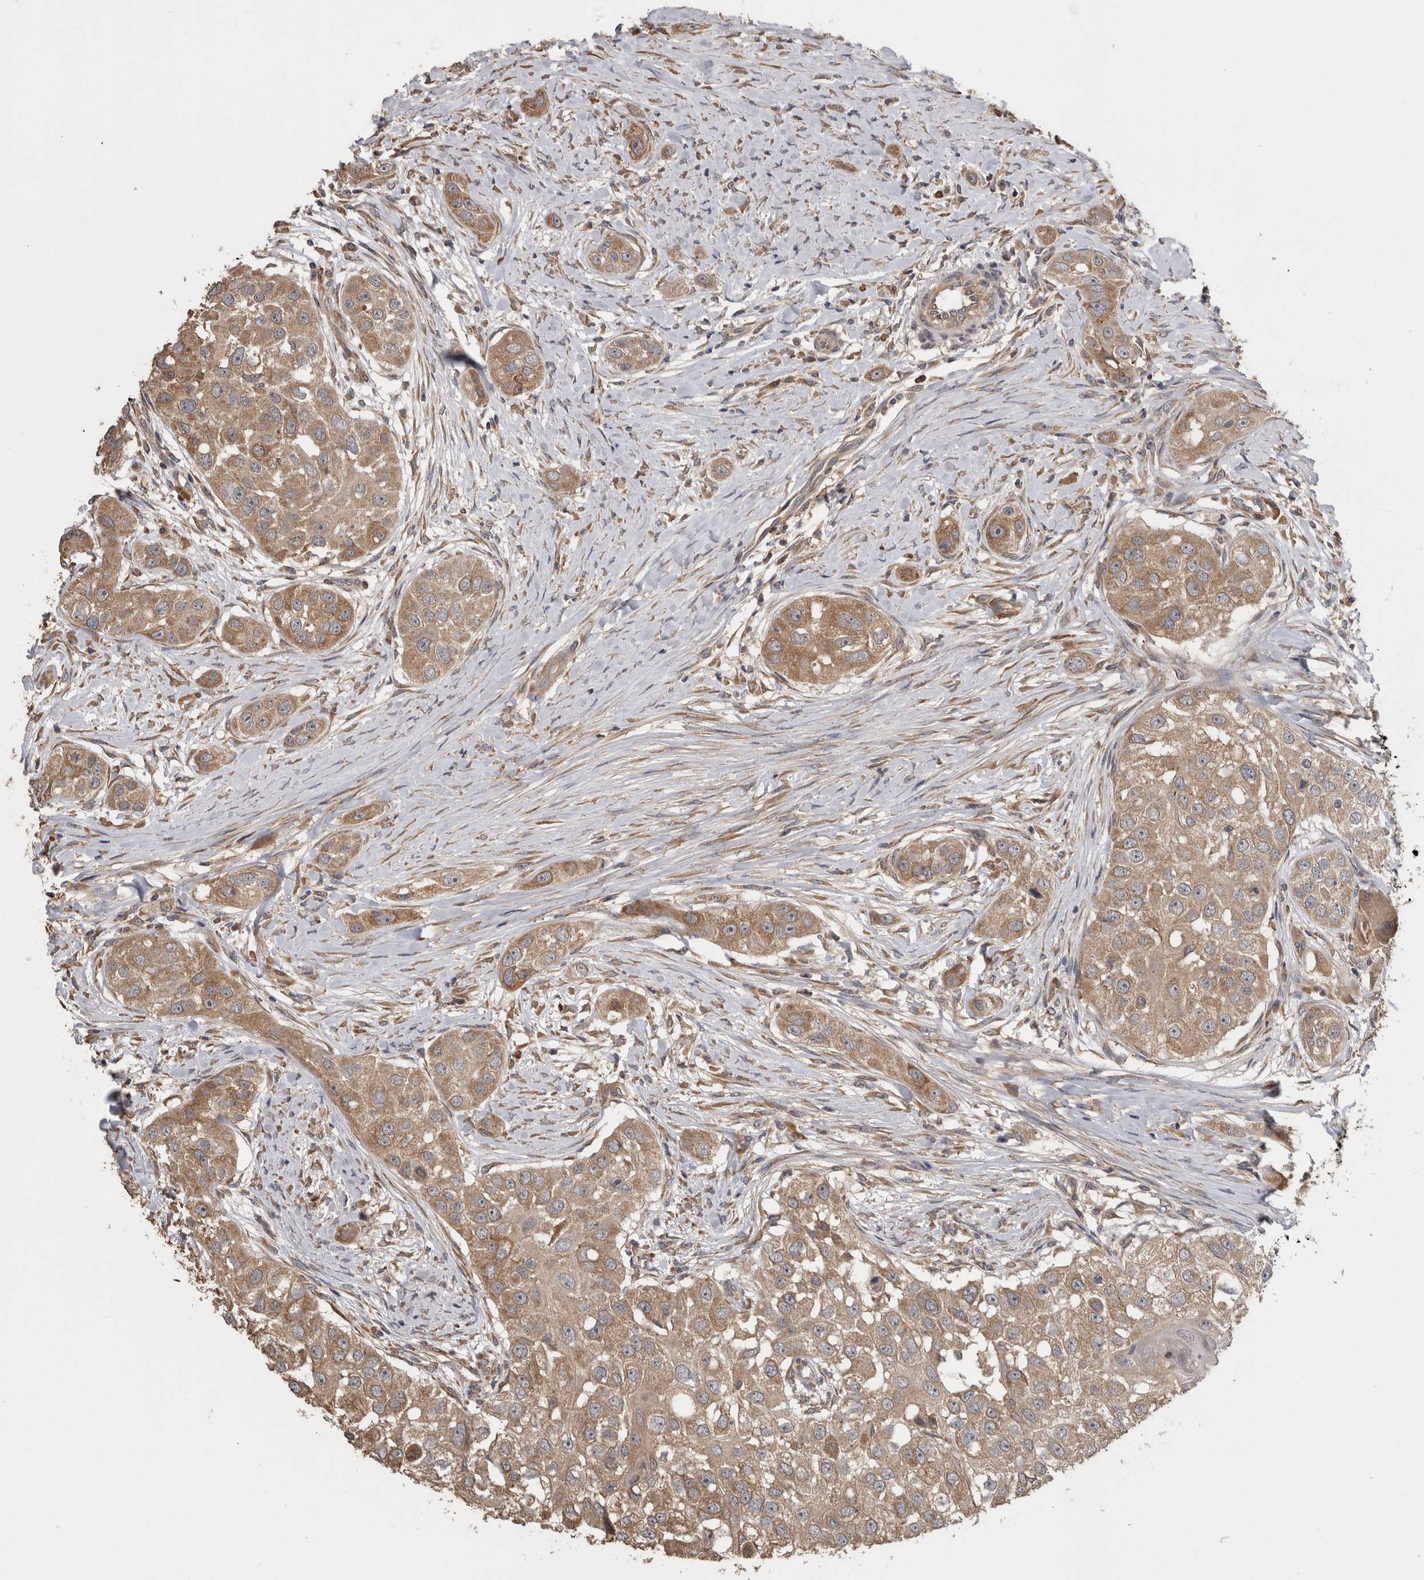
{"staining": {"intensity": "weak", "quantity": ">75%", "location": "cytoplasmic/membranous"}, "tissue": "head and neck cancer", "cell_type": "Tumor cells", "image_type": "cancer", "snomed": [{"axis": "morphology", "description": "Normal tissue, NOS"}, {"axis": "morphology", "description": "Squamous cell carcinoma, NOS"}, {"axis": "topography", "description": "Skeletal muscle"}, {"axis": "topography", "description": "Head-Neck"}], "caption": "Protein expression by IHC exhibits weak cytoplasmic/membranous expression in about >75% of tumor cells in head and neck squamous cell carcinoma.", "gene": "TMED7", "patient": {"sex": "male", "age": 51}}